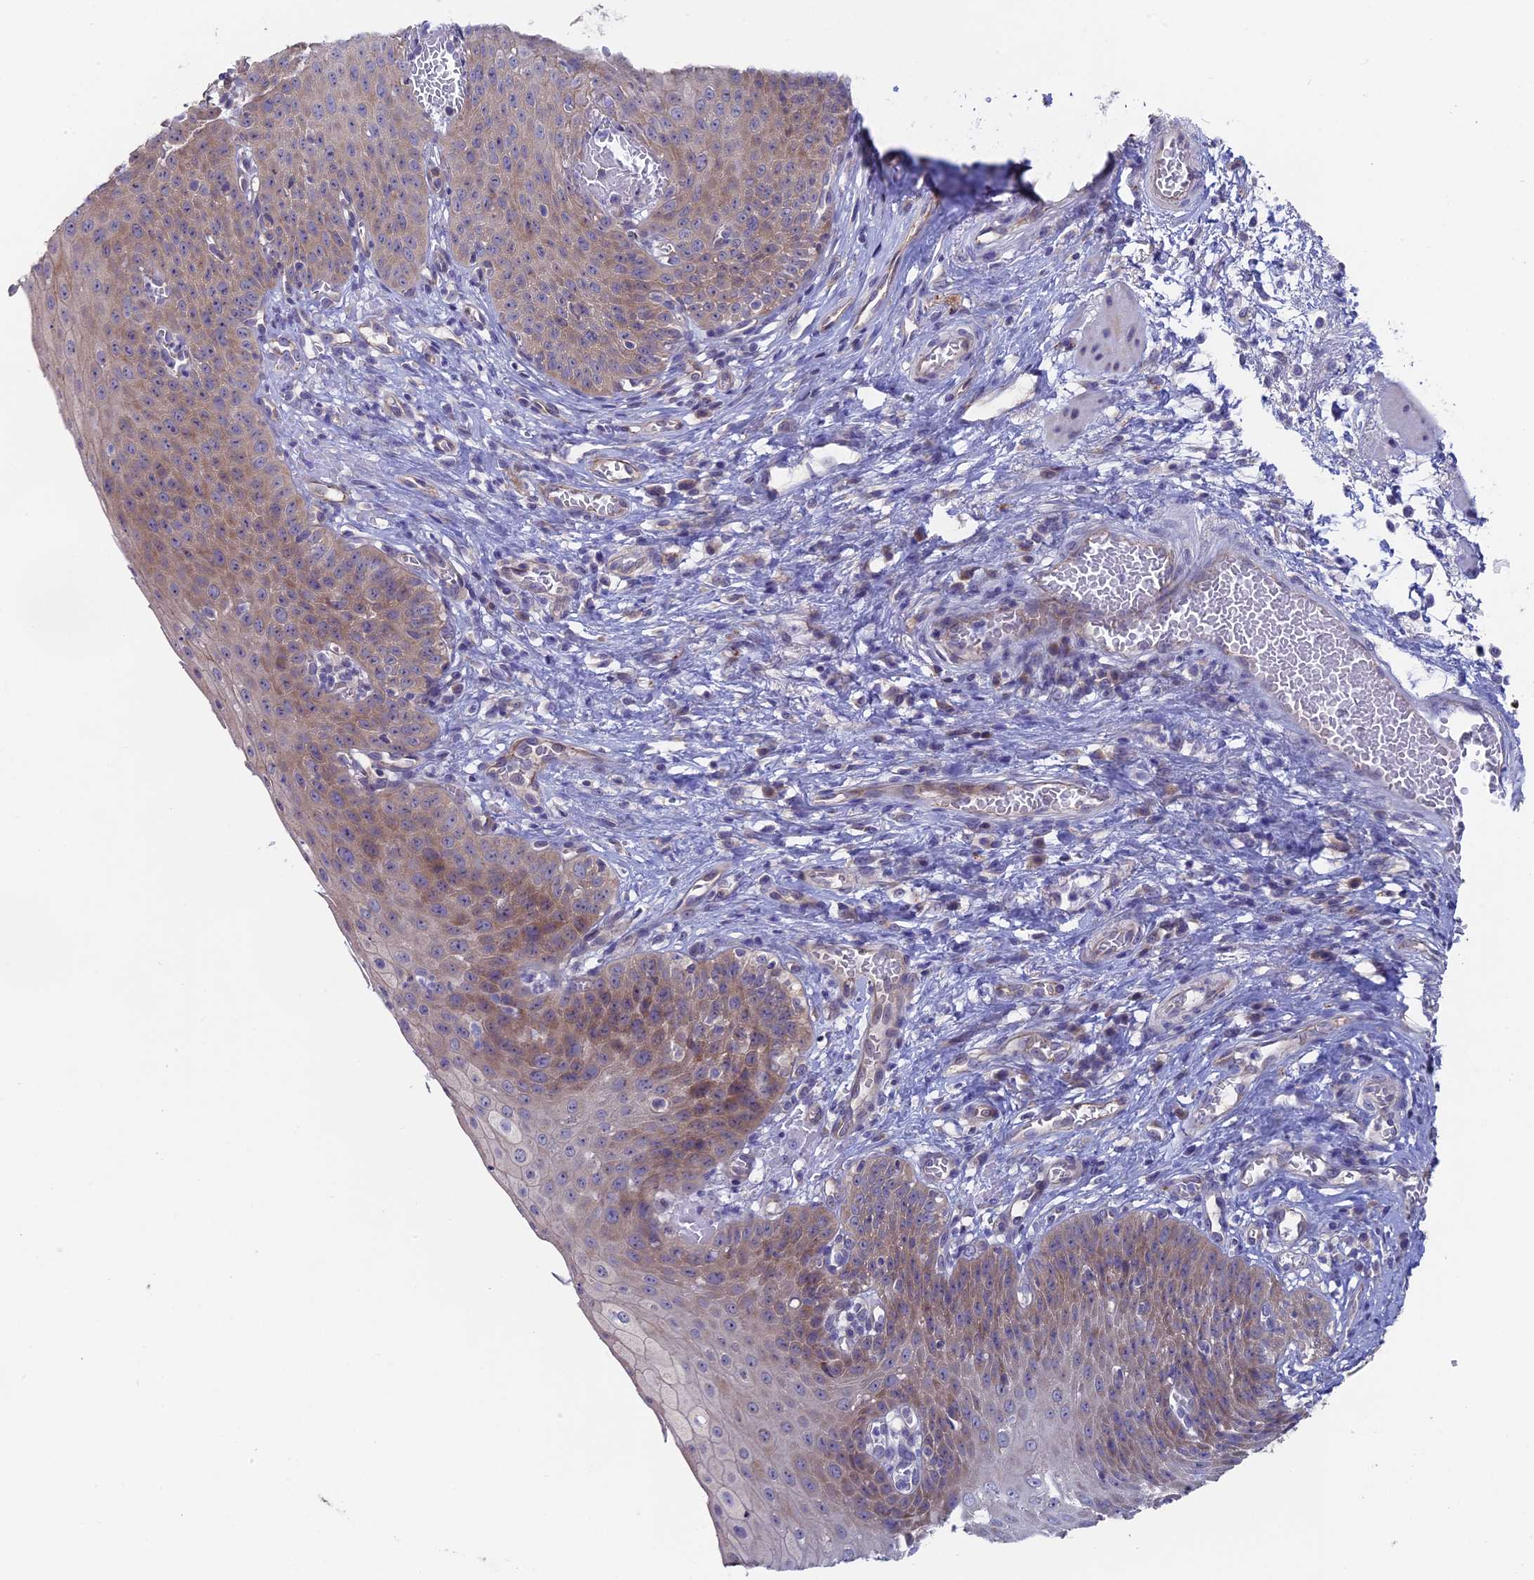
{"staining": {"intensity": "moderate", "quantity": "25%-75%", "location": "cytoplasmic/membranous"}, "tissue": "esophagus", "cell_type": "Squamous epithelial cells", "image_type": "normal", "snomed": [{"axis": "morphology", "description": "Normal tissue, NOS"}, {"axis": "topography", "description": "Esophagus"}], "caption": "Protein analysis of unremarkable esophagus reveals moderate cytoplasmic/membranous staining in about 25%-75% of squamous epithelial cells.", "gene": "TENT4B", "patient": {"sex": "male", "age": 71}}